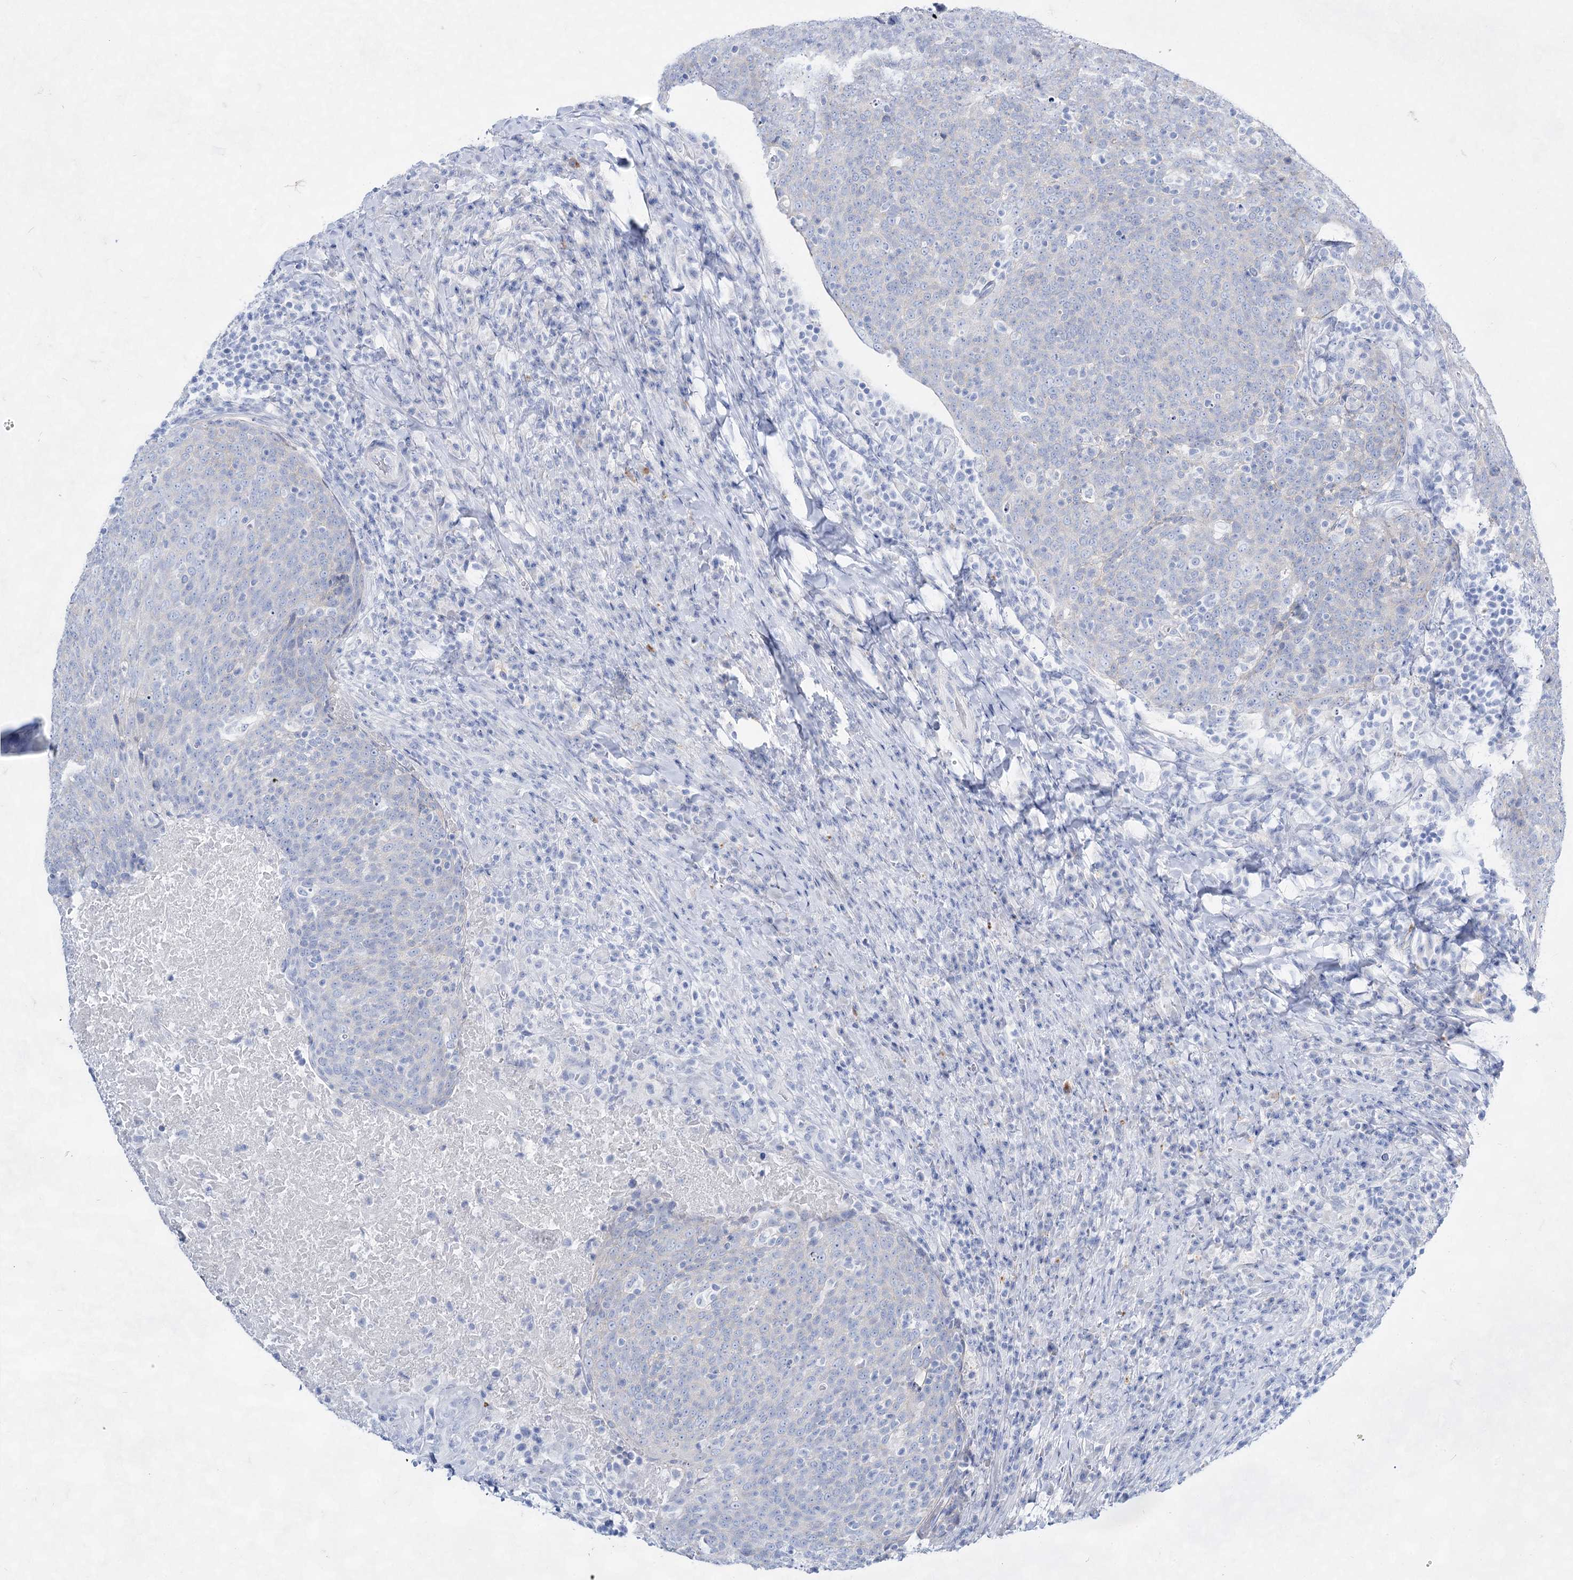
{"staining": {"intensity": "negative", "quantity": "none", "location": "none"}, "tissue": "head and neck cancer", "cell_type": "Tumor cells", "image_type": "cancer", "snomed": [{"axis": "morphology", "description": "Squamous cell carcinoma, NOS"}, {"axis": "morphology", "description": "Squamous cell carcinoma, metastatic, NOS"}, {"axis": "topography", "description": "Lymph node"}, {"axis": "topography", "description": "Head-Neck"}], "caption": "Immunohistochemistry (IHC) image of human head and neck squamous cell carcinoma stained for a protein (brown), which reveals no staining in tumor cells.", "gene": "ACRV1", "patient": {"sex": "male", "age": 62}}